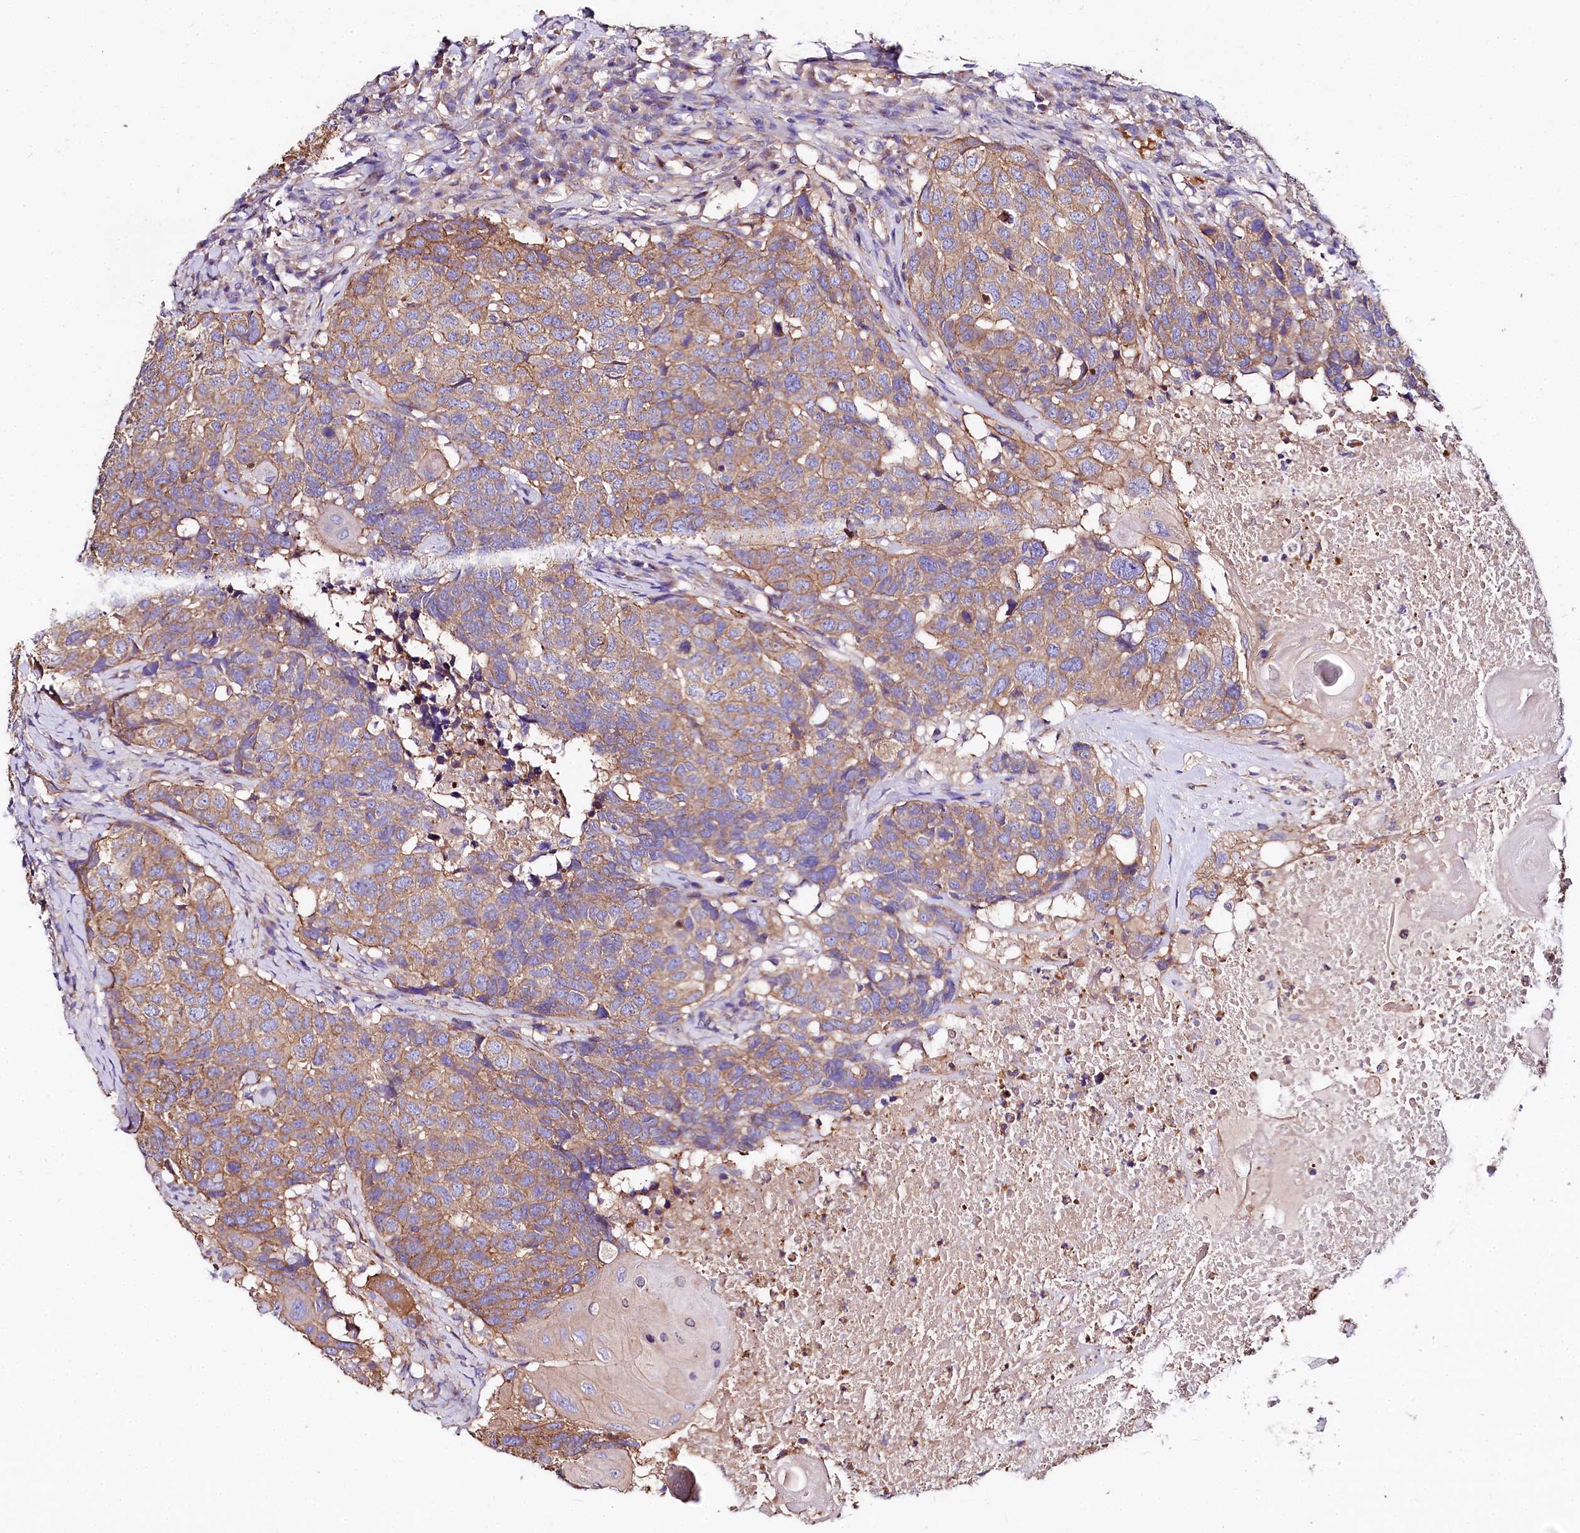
{"staining": {"intensity": "moderate", "quantity": "25%-75%", "location": "cytoplasmic/membranous"}, "tissue": "head and neck cancer", "cell_type": "Tumor cells", "image_type": "cancer", "snomed": [{"axis": "morphology", "description": "Squamous cell carcinoma, NOS"}, {"axis": "topography", "description": "Head-Neck"}], "caption": "Tumor cells show medium levels of moderate cytoplasmic/membranous staining in approximately 25%-75% of cells in human squamous cell carcinoma (head and neck). The protein is stained brown, and the nuclei are stained in blue (DAB IHC with brightfield microscopy, high magnification).", "gene": "FCHSD2", "patient": {"sex": "male", "age": 66}}